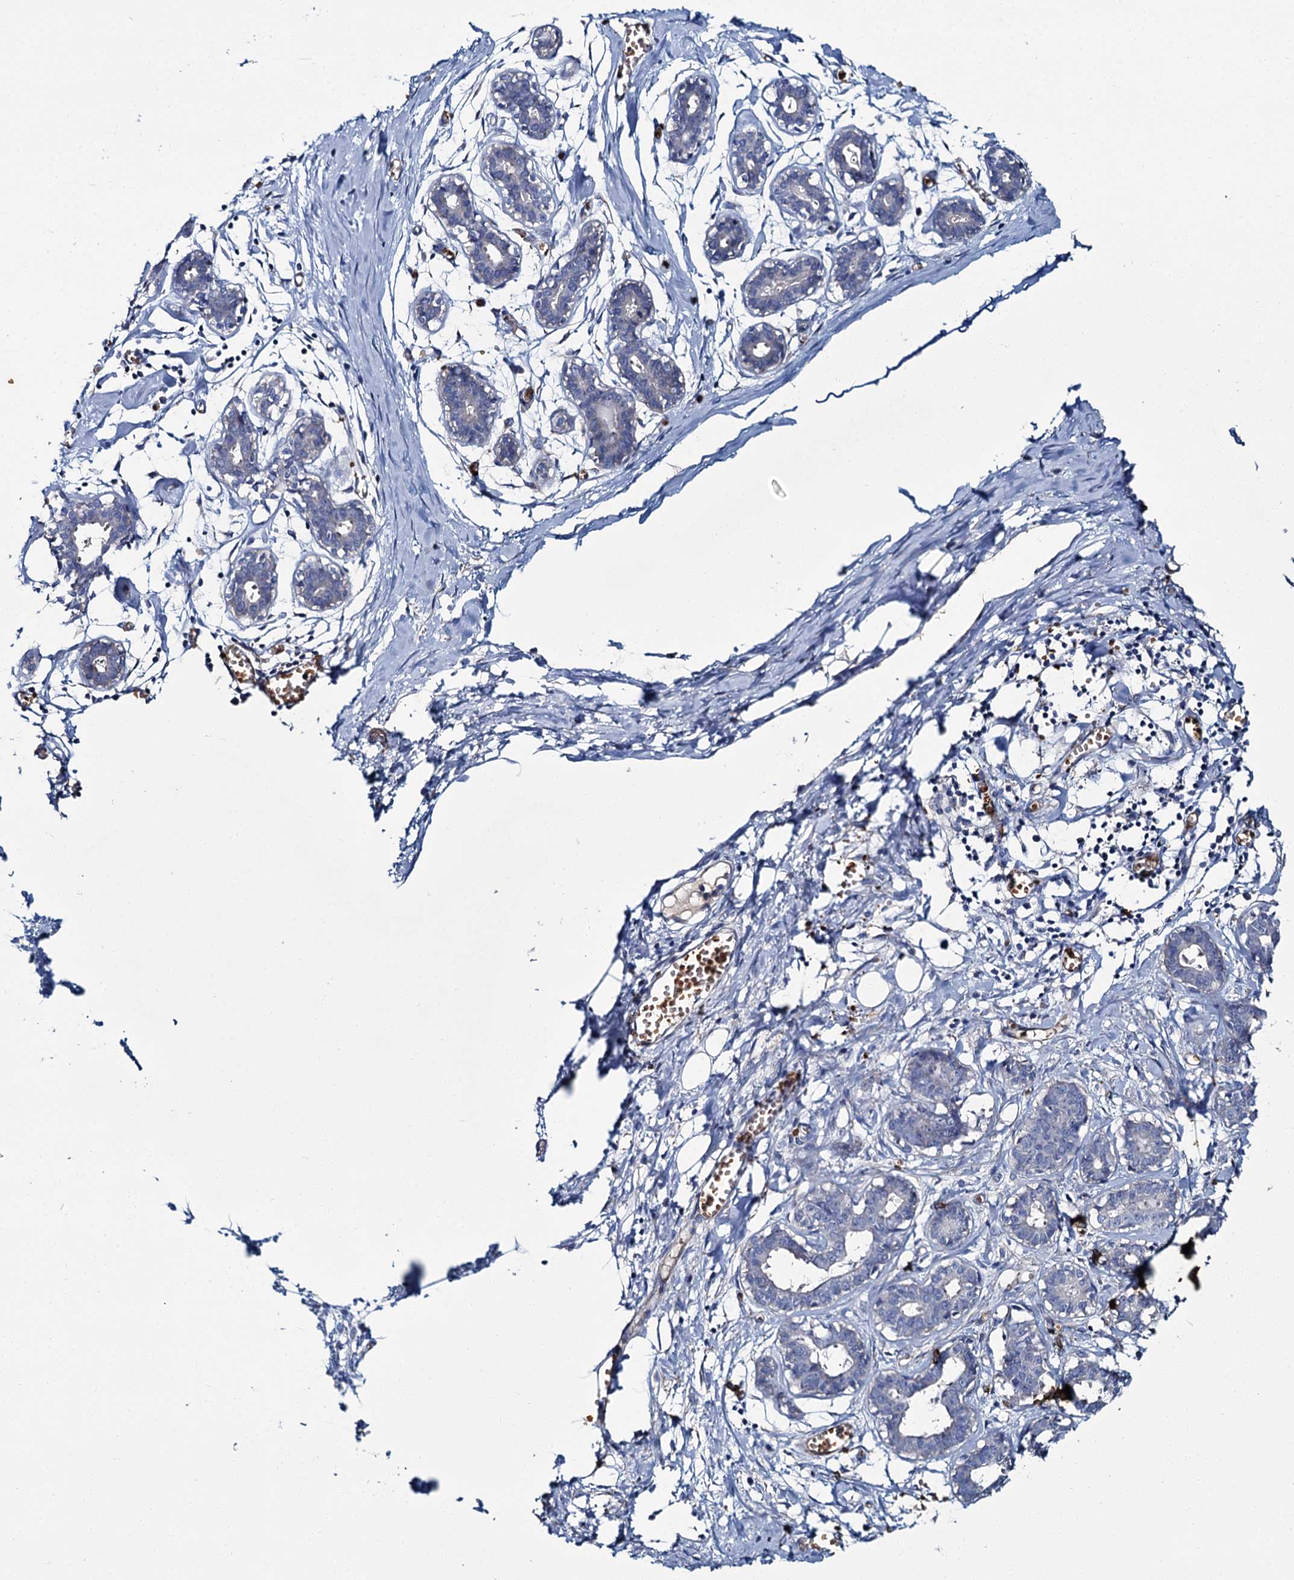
{"staining": {"intensity": "negative", "quantity": "none", "location": "none"}, "tissue": "breast", "cell_type": "Adipocytes", "image_type": "normal", "snomed": [{"axis": "morphology", "description": "Normal tissue, NOS"}, {"axis": "topography", "description": "Breast"}], "caption": "This is an IHC histopathology image of unremarkable breast. There is no positivity in adipocytes.", "gene": "ATG2A", "patient": {"sex": "female", "age": 27}}